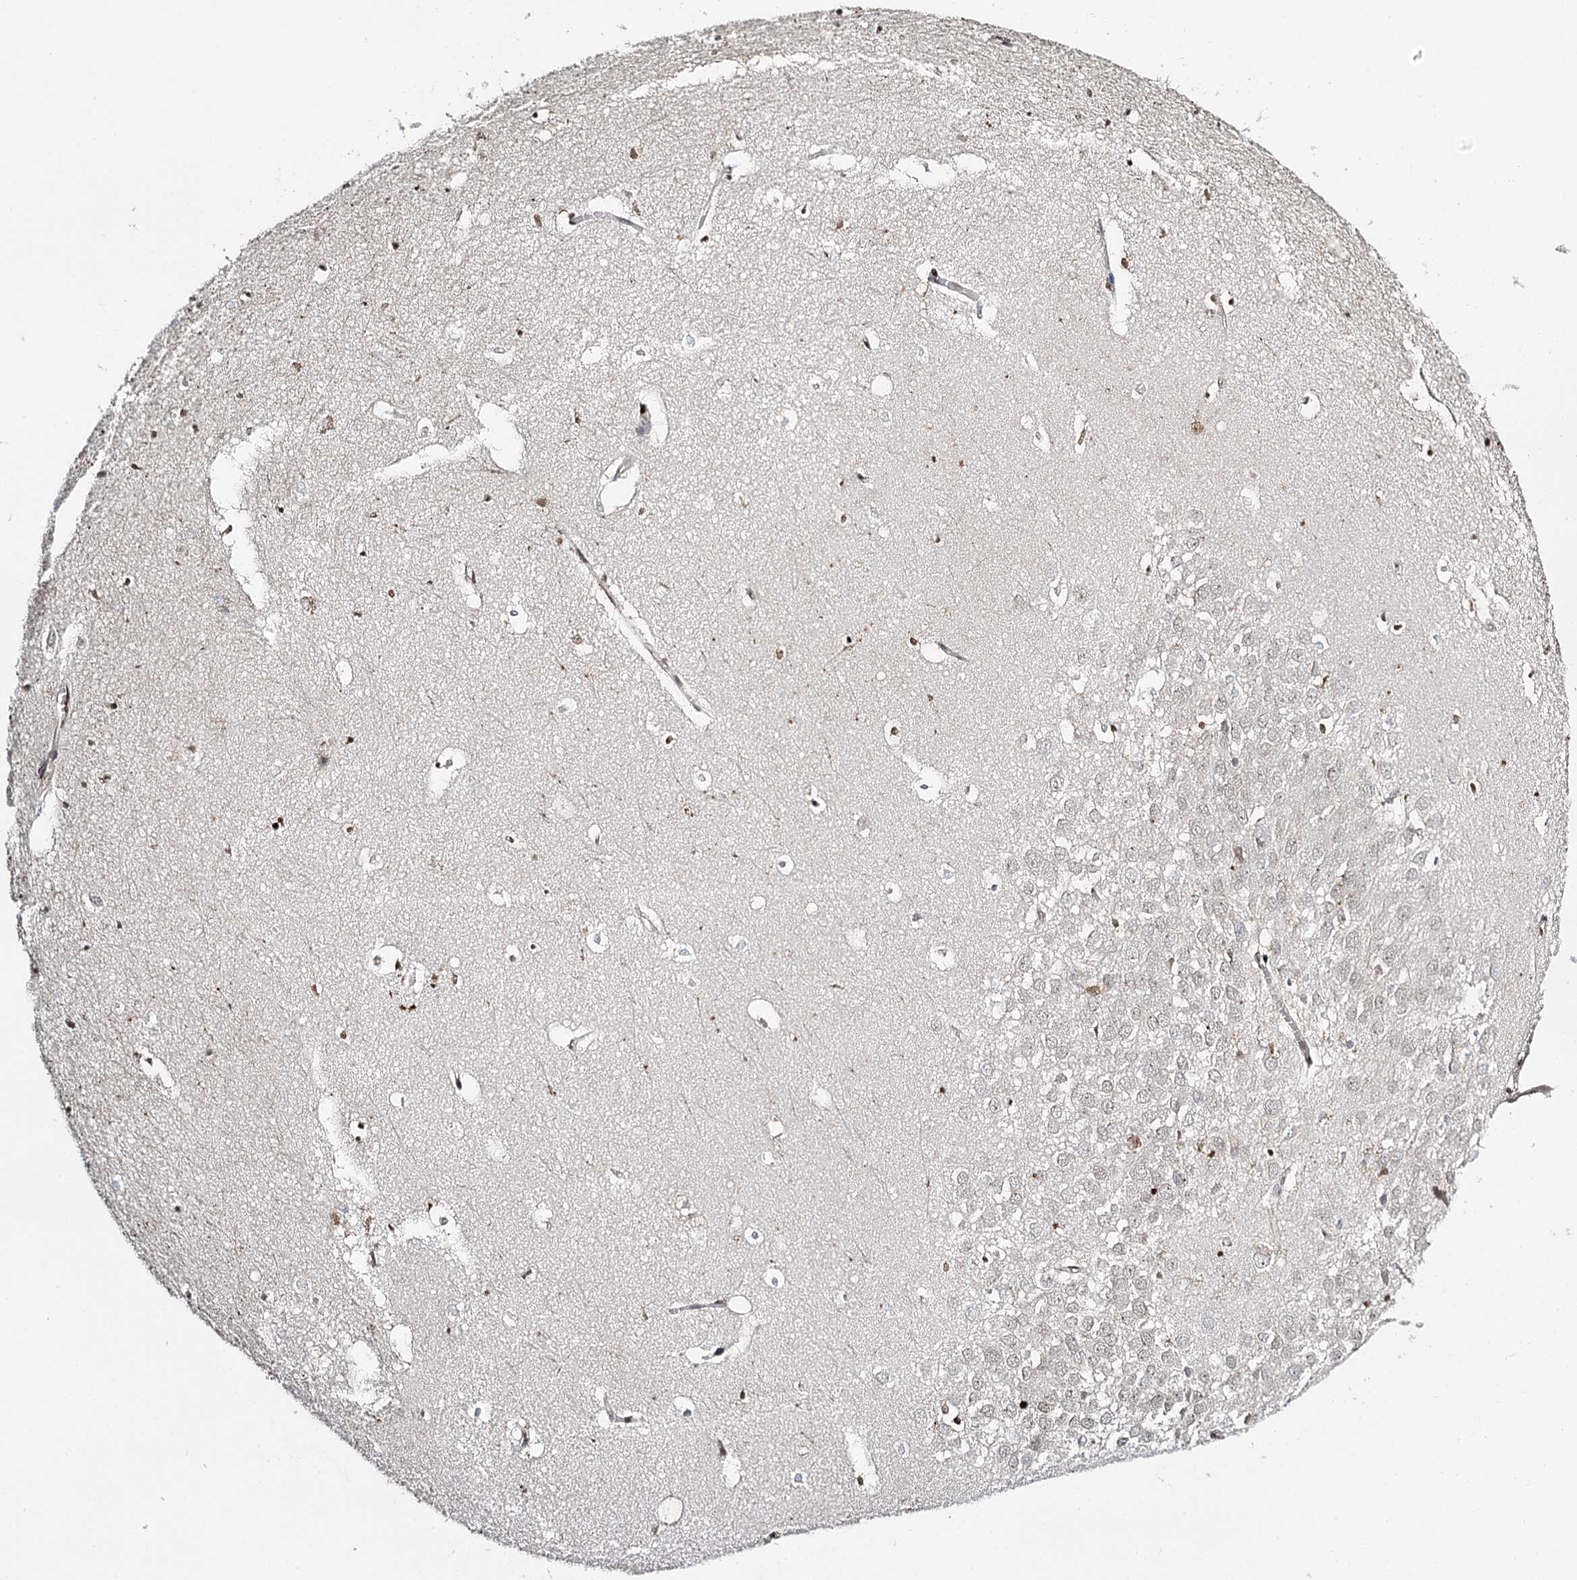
{"staining": {"intensity": "strong", "quantity": "25%-75%", "location": "nuclear"}, "tissue": "hippocampus", "cell_type": "Glial cells", "image_type": "normal", "snomed": [{"axis": "morphology", "description": "Normal tissue, NOS"}, {"axis": "topography", "description": "Hippocampus"}], "caption": "Hippocampus stained for a protein (brown) demonstrates strong nuclear positive expression in about 25%-75% of glial cells.", "gene": "RPS27A", "patient": {"sex": "female", "age": 64}}